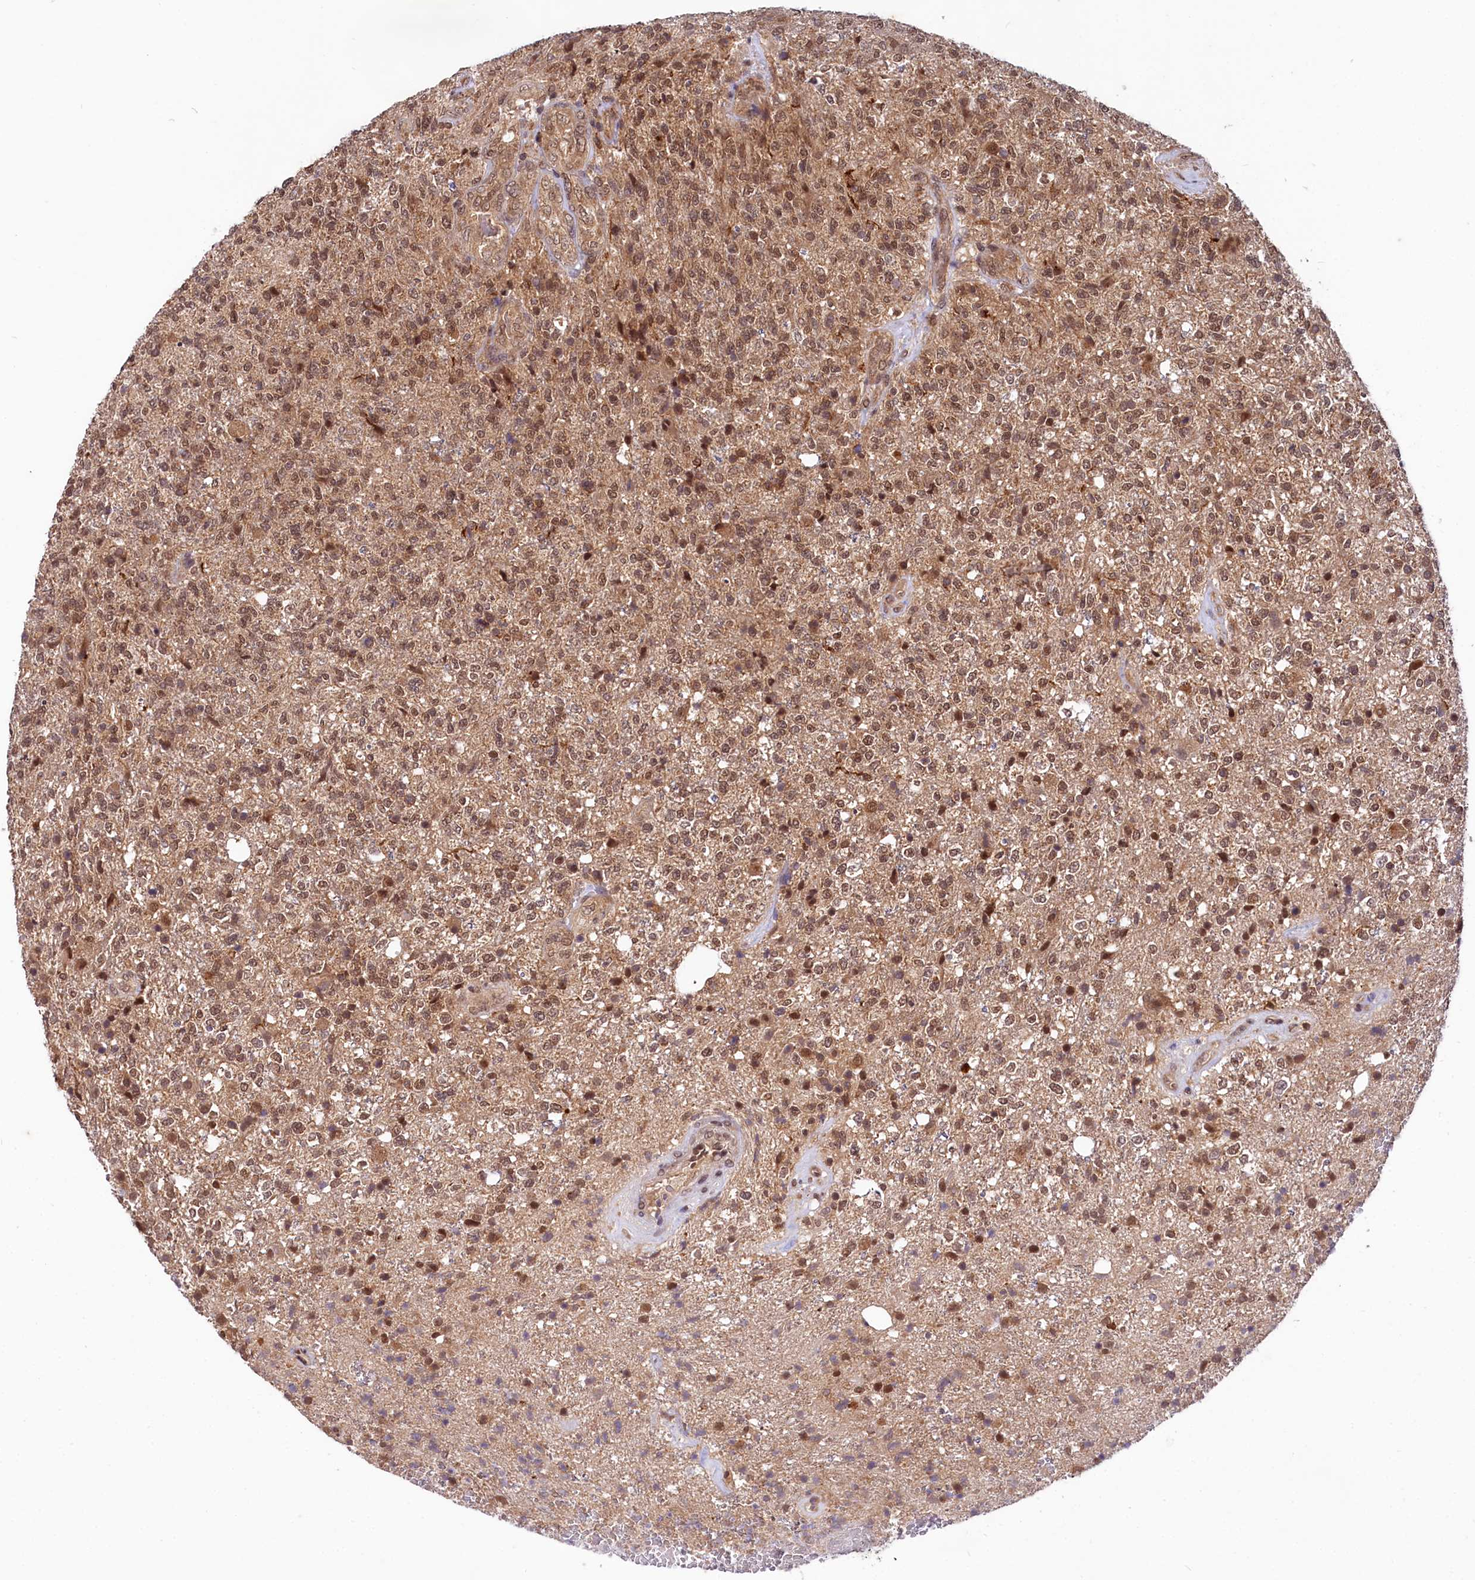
{"staining": {"intensity": "moderate", "quantity": ">75%", "location": "cytoplasmic/membranous,nuclear"}, "tissue": "glioma", "cell_type": "Tumor cells", "image_type": "cancer", "snomed": [{"axis": "morphology", "description": "Glioma, malignant, High grade"}, {"axis": "topography", "description": "Brain"}], "caption": "IHC staining of malignant high-grade glioma, which demonstrates medium levels of moderate cytoplasmic/membranous and nuclear staining in approximately >75% of tumor cells indicating moderate cytoplasmic/membranous and nuclear protein expression. The staining was performed using DAB (brown) for protein detection and nuclei were counterstained in hematoxylin (blue).", "gene": "UBE3A", "patient": {"sex": "male", "age": 56}}